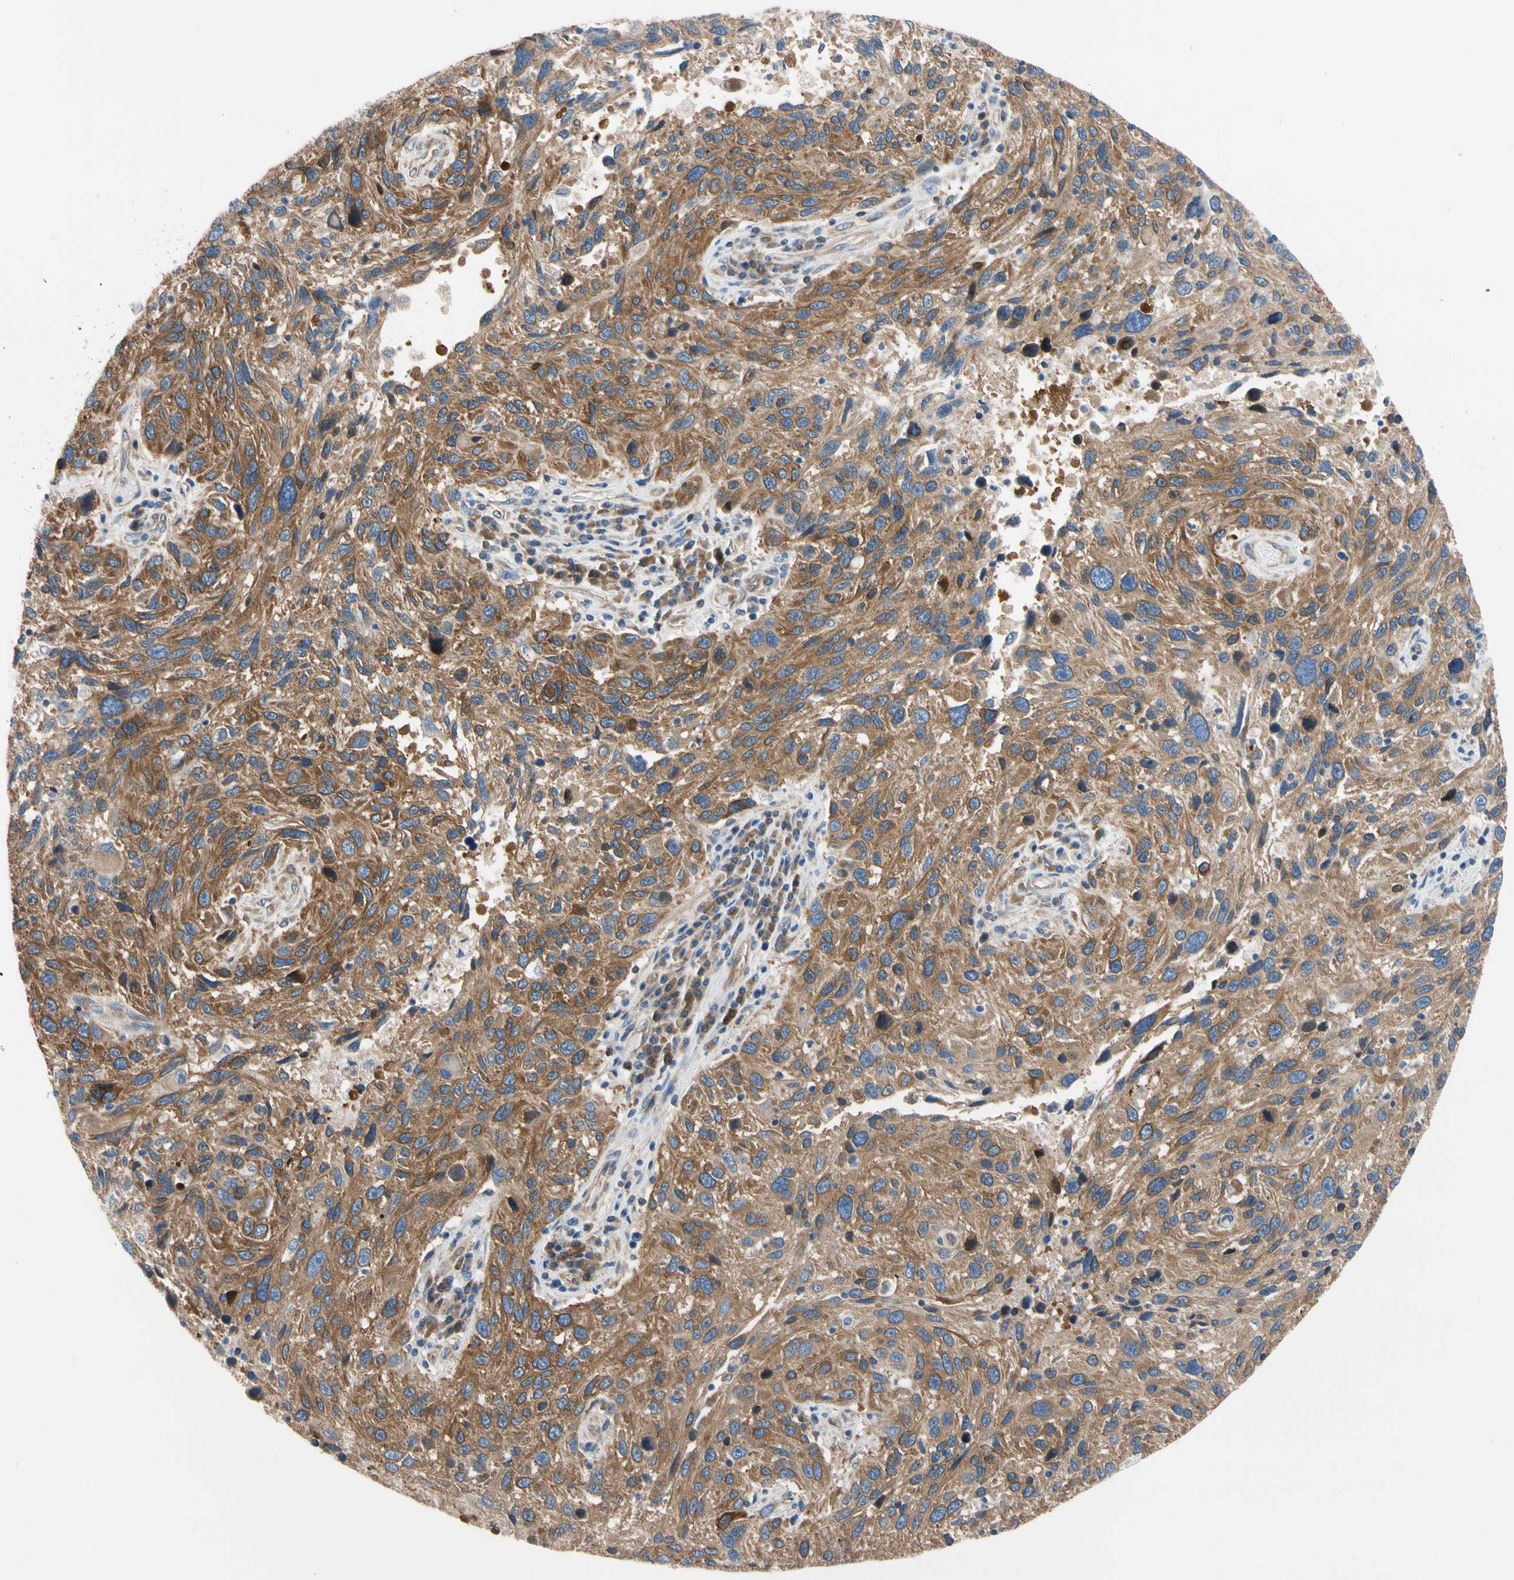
{"staining": {"intensity": "strong", "quantity": ">75%", "location": "cytoplasmic/membranous"}, "tissue": "melanoma", "cell_type": "Tumor cells", "image_type": "cancer", "snomed": [{"axis": "morphology", "description": "Malignant melanoma, NOS"}, {"axis": "topography", "description": "Skin"}], "caption": "Protein staining shows strong cytoplasmic/membranous staining in approximately >75% of tumor cells in melanoma.", "gene": "GPHN", "patient": {"sex": "male", "age": 53}}